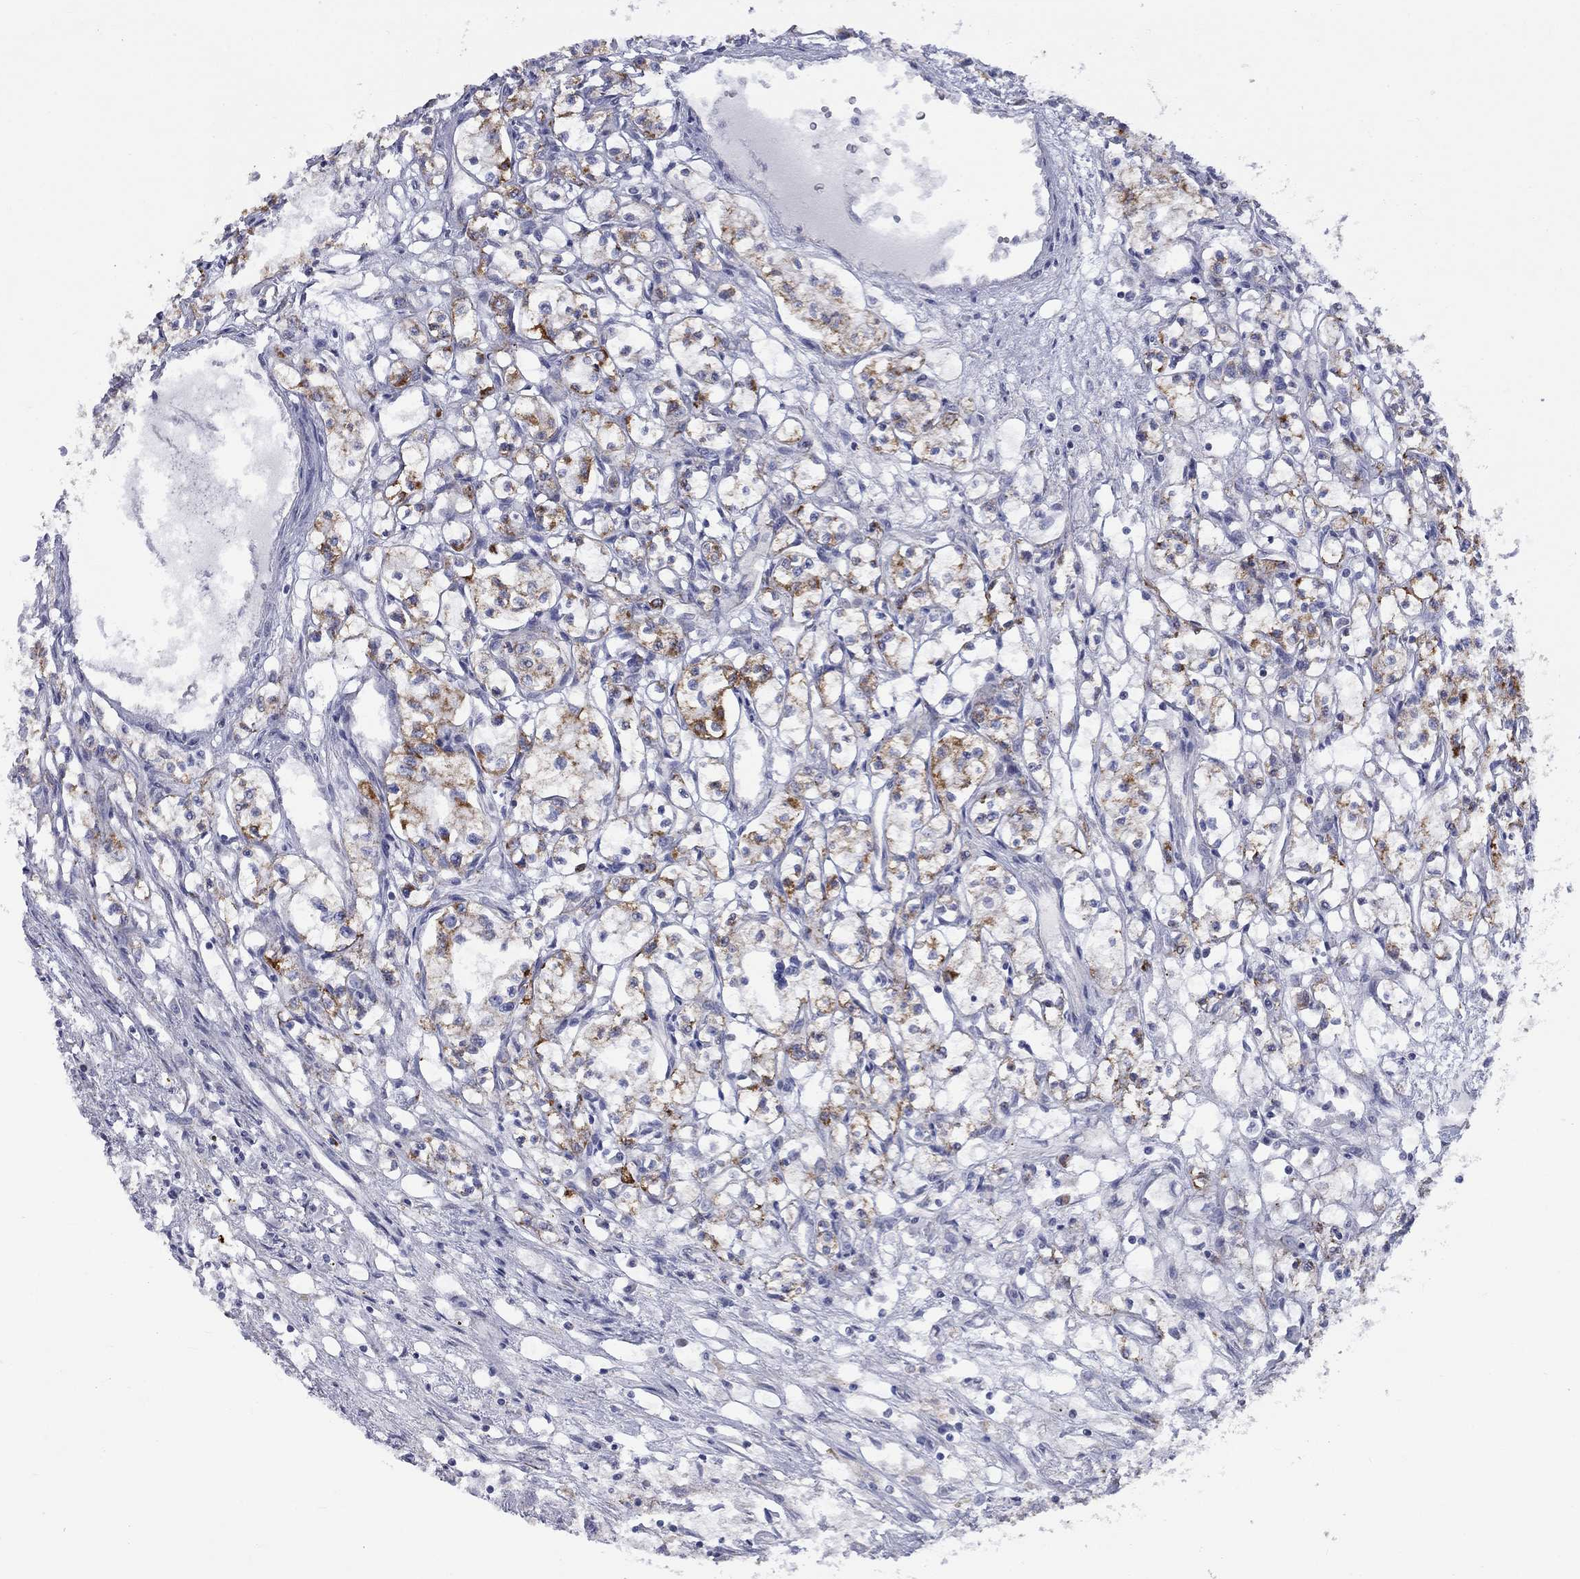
{"staining": {"intensity": "strong", "quantity": "<25%", "location": "cytoplasmic/membranous"}, "tissue": "renal cancer", "cell_type": "Tumor cells", "image_type": "cancer", "snomed": [{"axis": "morphology", "description": "Adenocarcinoma, NOS"}, {"axis": "topography", "description": "Kidney"}], "caption": "Immunohistochemical staining of renal adenocarcinoma exhibits medium levels of strong cytoplasmic/membranous staining in about <25% of tumor cells. (DAB (3,3'-diaminobenzidine) = brown stain, brightfield microscopy at high magnification).", "gene": "CISD1", "patient": {"sex": "male", "age": 56}}